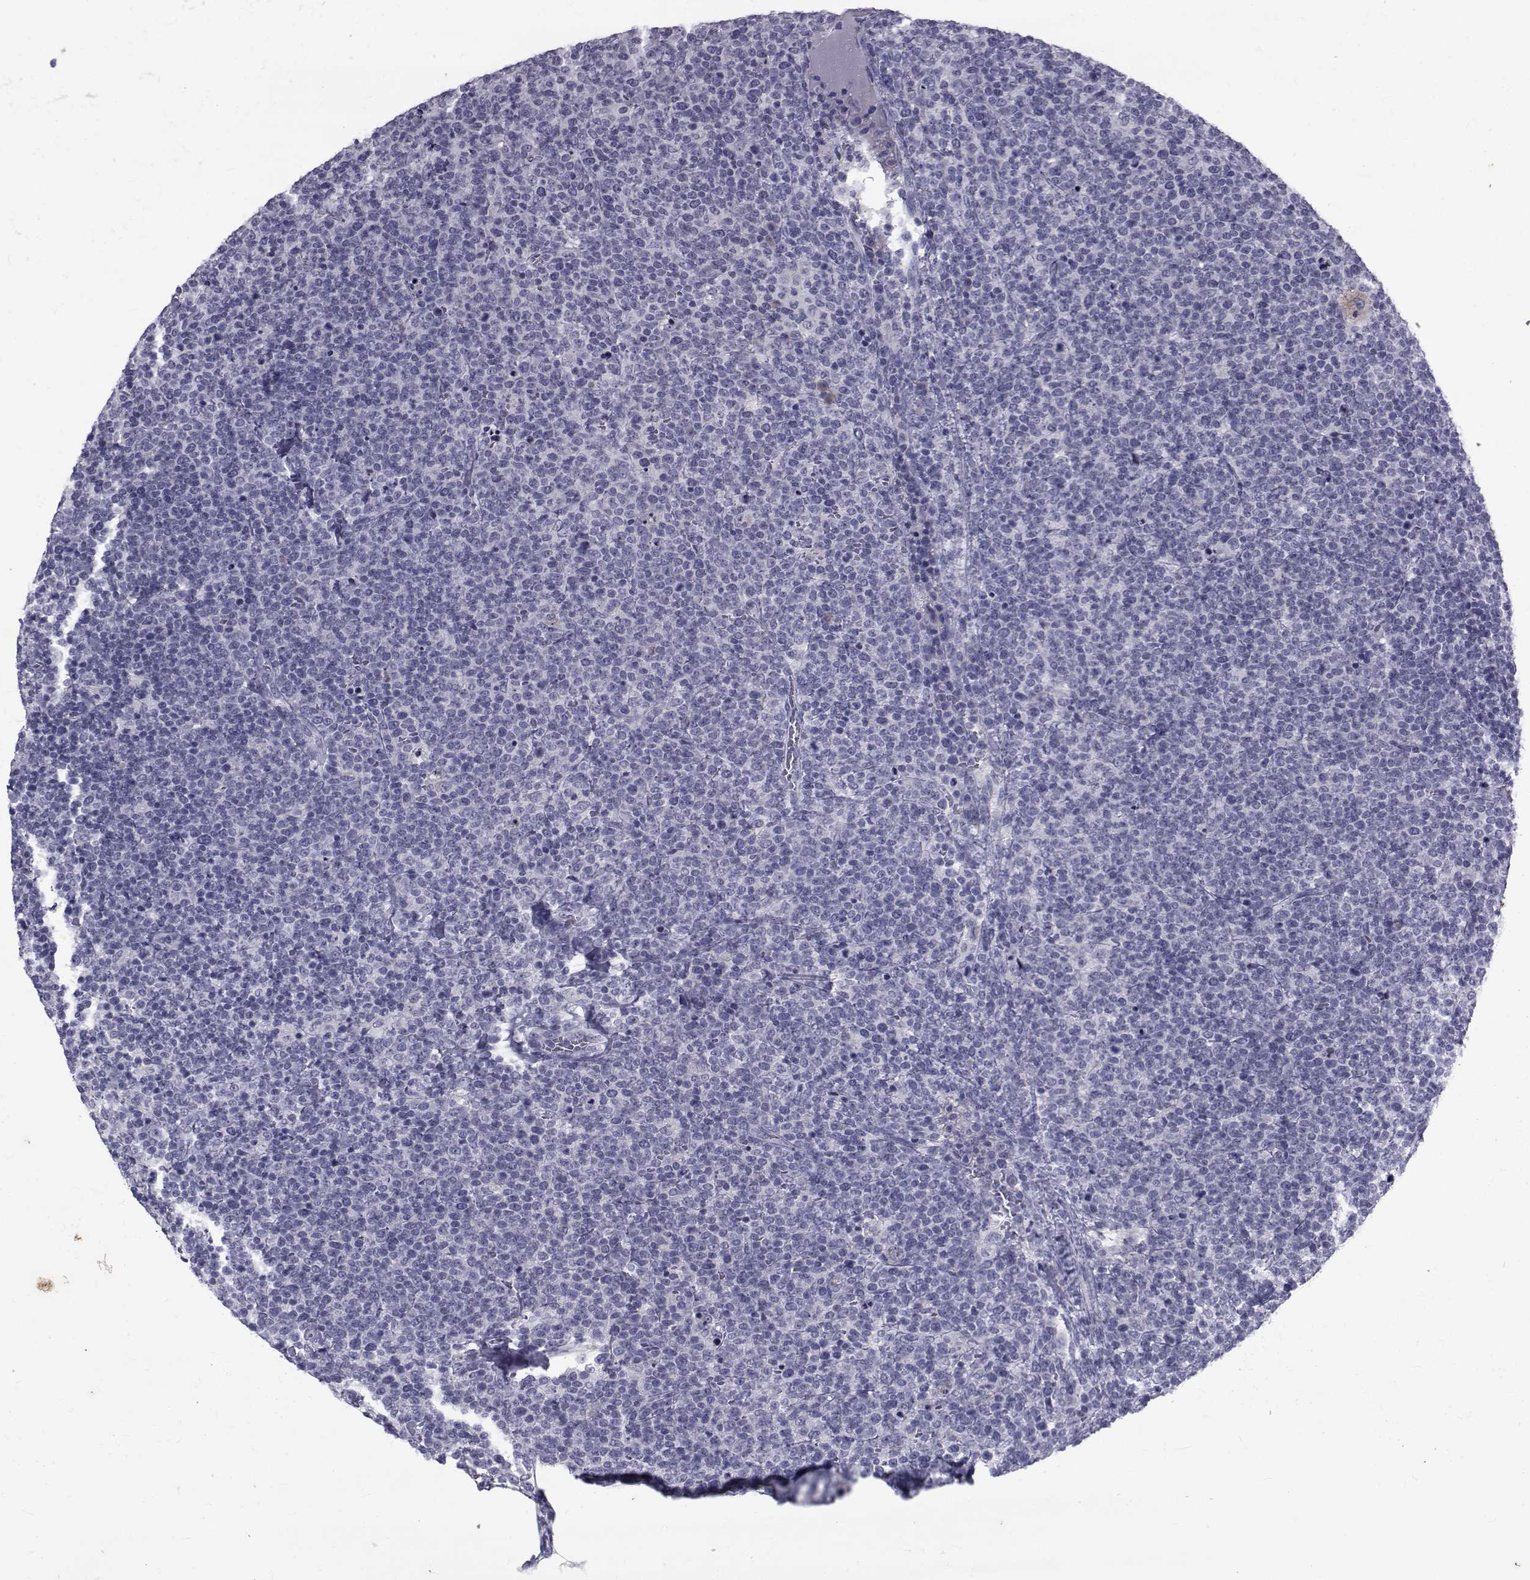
{"staining": {"intensity": "negative", "quantity": "none", "location": "none"}, "tissue": "lymphoma", "cell_type": "Tumor cells", "image_type": "cancer", "snomed": [{"axis": "morphology", "description": "Malignant lymphoma, non-Hodgkin's type, High grade"}, {"axis": "topography", "description": "Lymph node"}], "caption": "A photomicrograph of lymphoma stained for a protein reveals no brown staining in tumor cells.", "gene": "PAX2", "patient": {"sex": "male", "age": 61}}